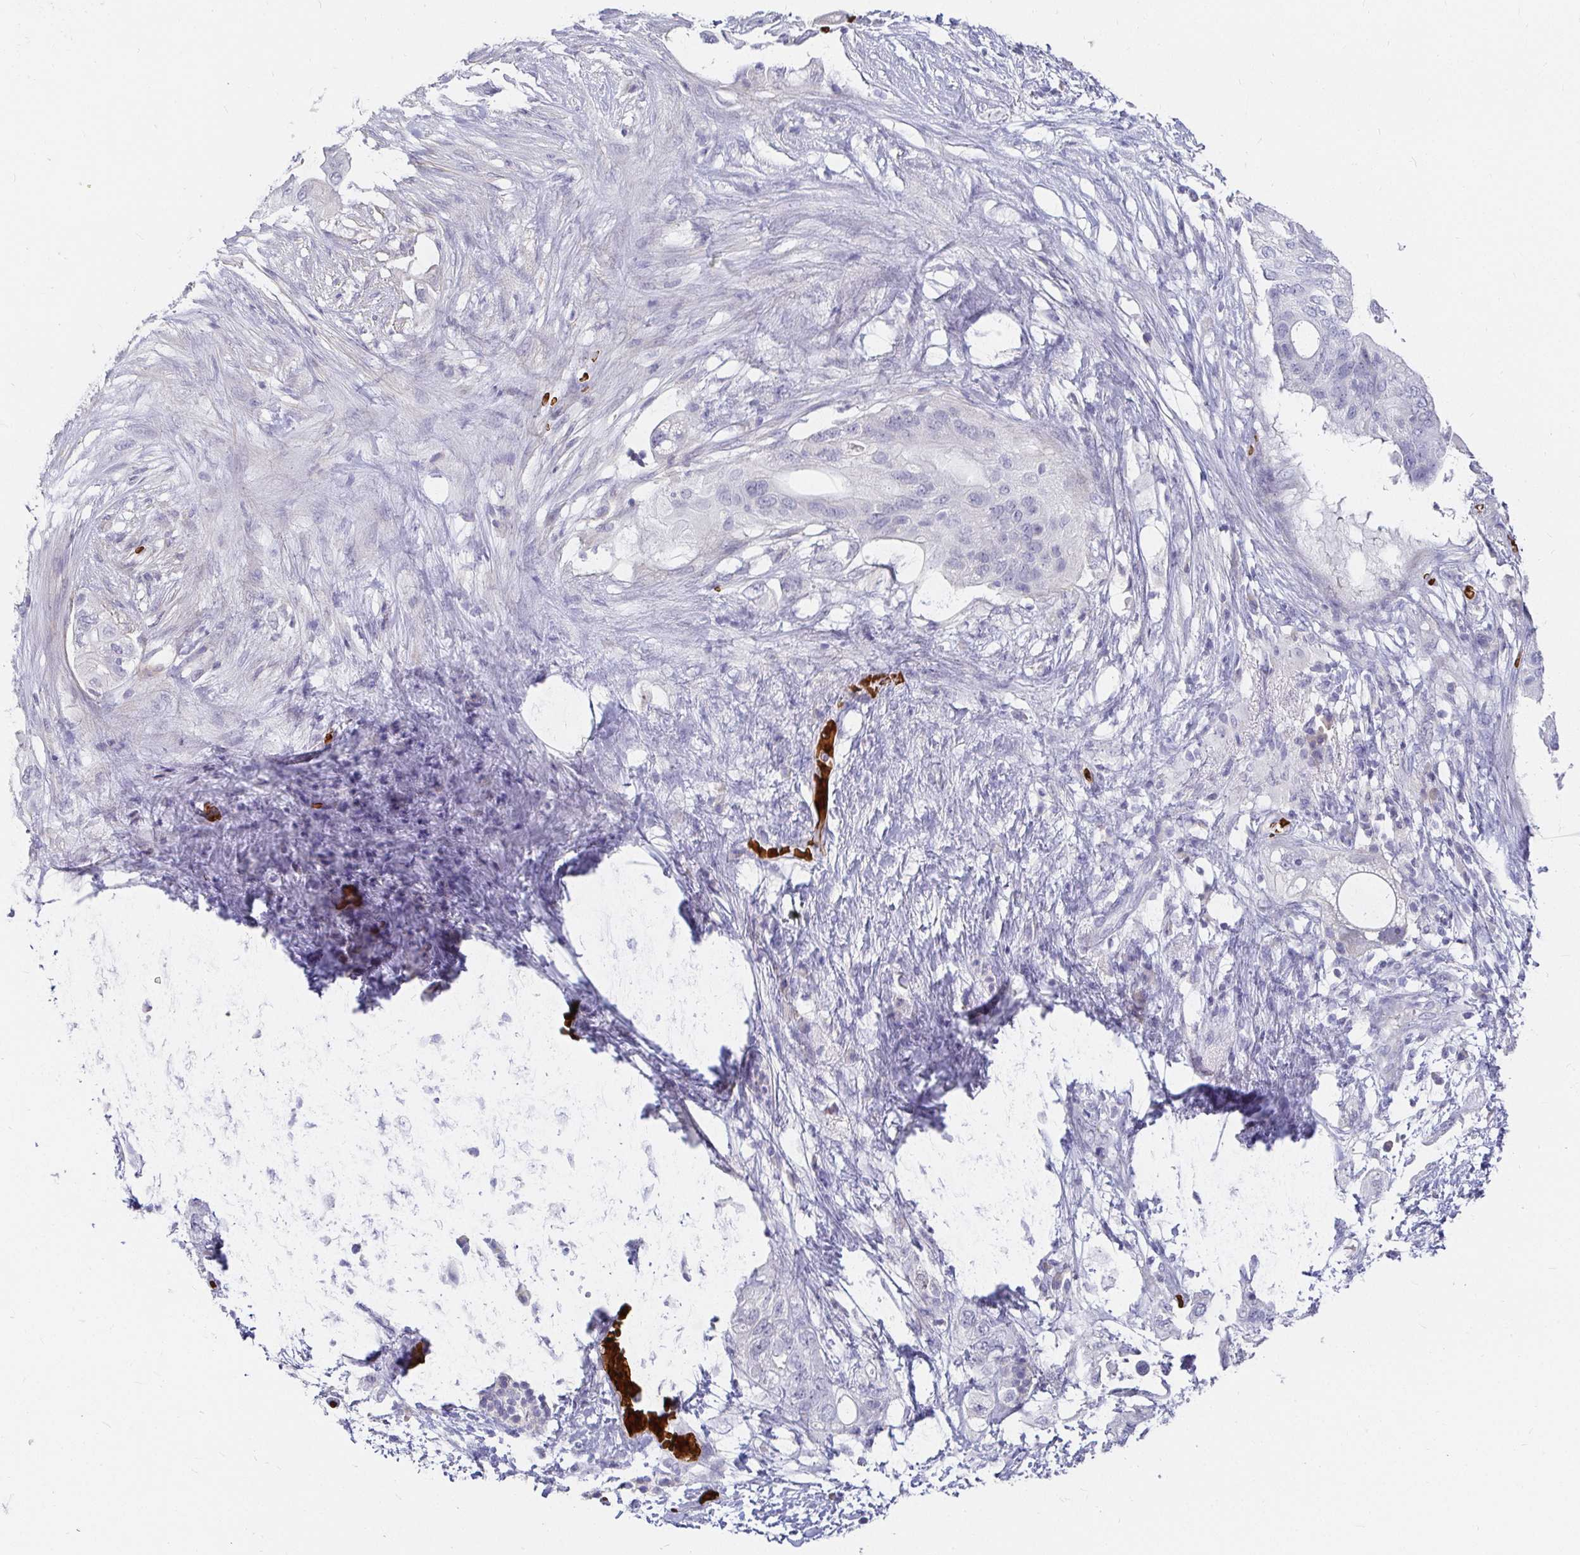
{"staining": {"intensity": "negative", "quantity": "none", "location": "none"}, "tissue": "pancreatic cancer", "cell_type": "Tumor cells", "image_type": "cancer", "snomed": [{"axis": "morphology", "description": "Adenocarcinoma, NOS"}, {"axis": "topography", "description": "Pancreas"}], "caption": "High magnification brightfield microscopy of pancreatic cancer (adenocarcinoma) stained with DAB (3,3'-diaminobenzidine) (brown) and counterstained with hematoxylin (blue): tumor cells show no significant positivity.", "gene": "FGF21", "patient": {"sex": "female", "age": 72}}